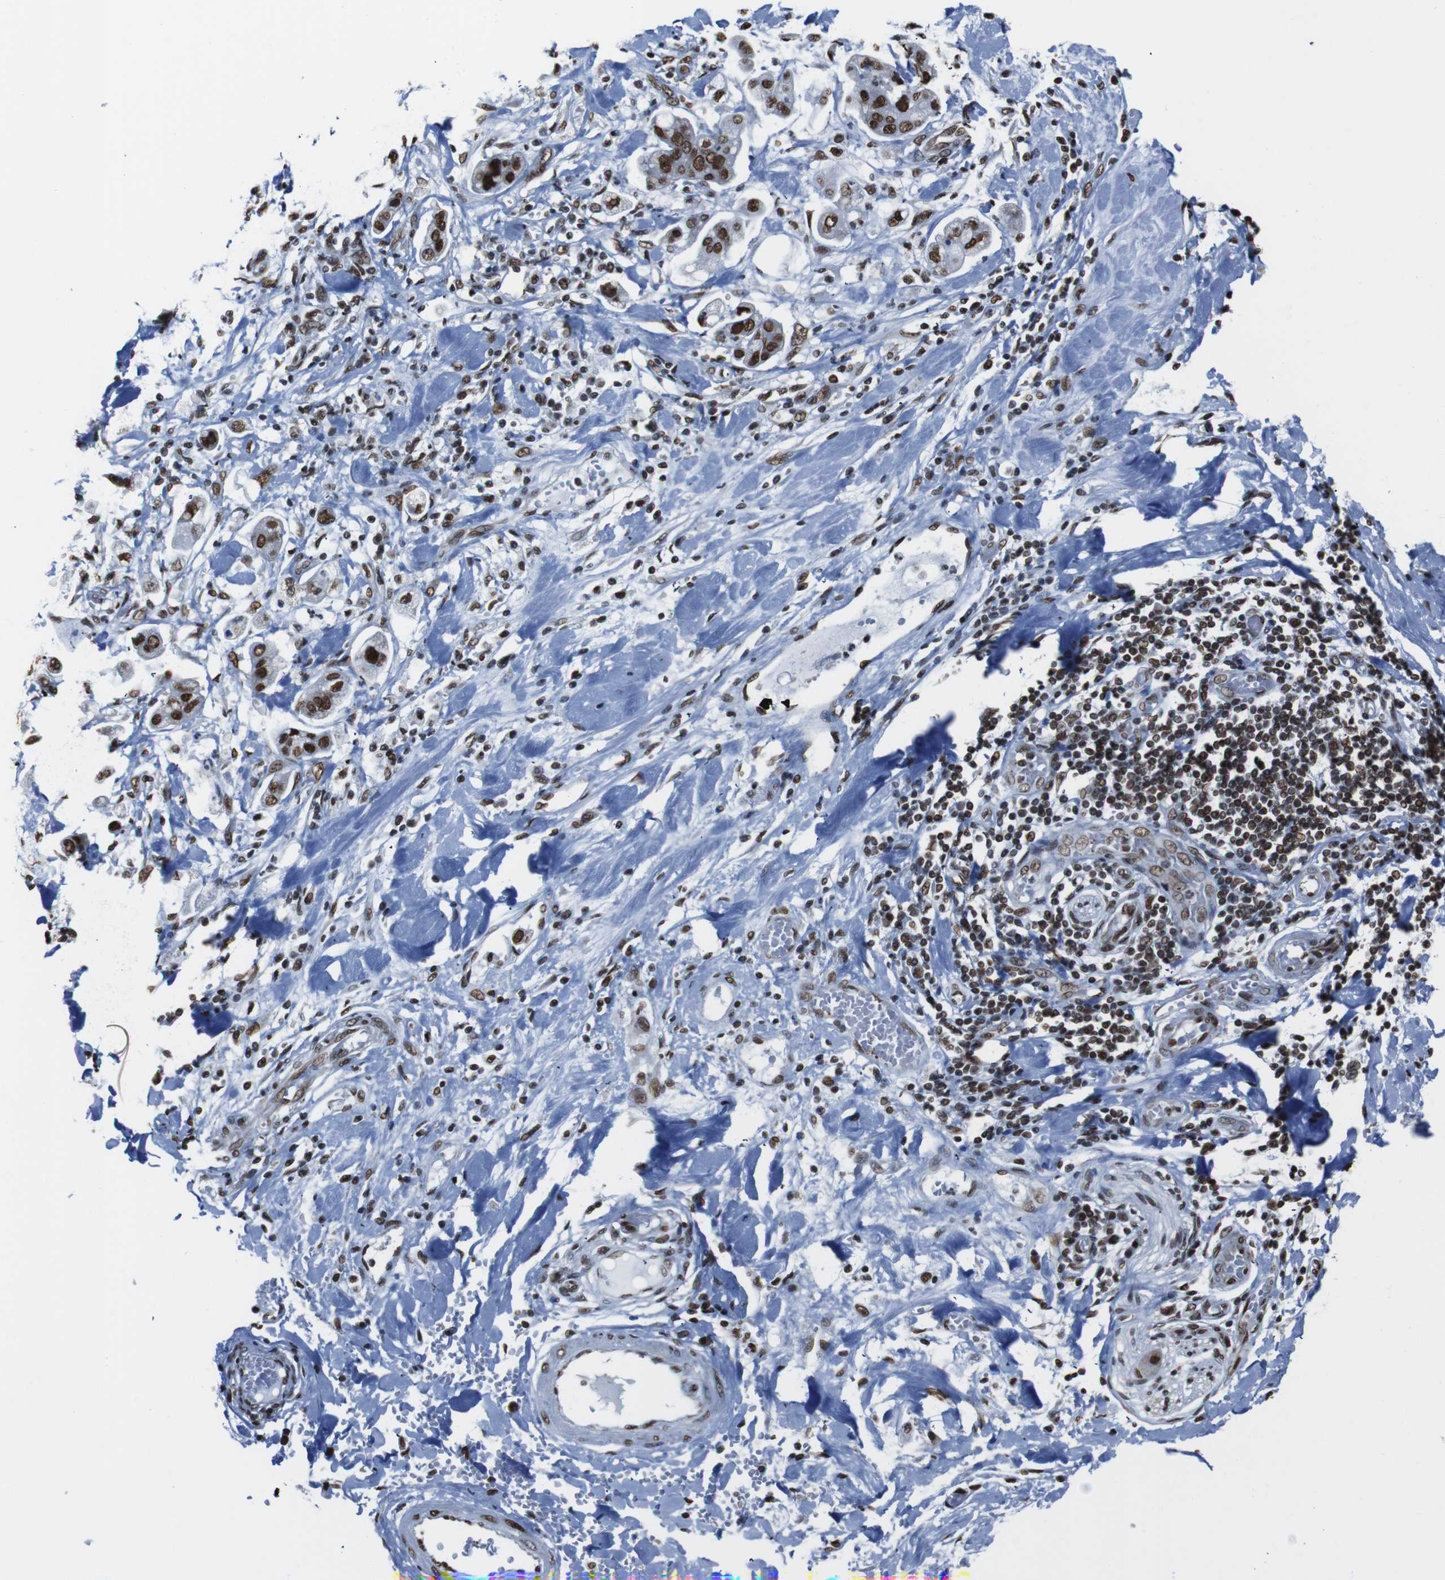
{"staining": {"intensity": "strong", "quantity": ">75%", "location": "nuclear"}, "tissue": "stomach cancer", "cell_type": "Tumor cells", "image_type": "cancer", "snomed": [{"axis": "morphology", "description": "Adenocarcinoma, NOS"}, {"axis": "topography", "description": "Stomach"}], "caption": "About >75% of tumor cells in stomach cancer (adenocarcinoma) demonstrate strong nuclear protein staining as visualized by brown immunohistochemical staining.", "gene": "ROMO1", "patient": {"sex": "male", "age": 62}}